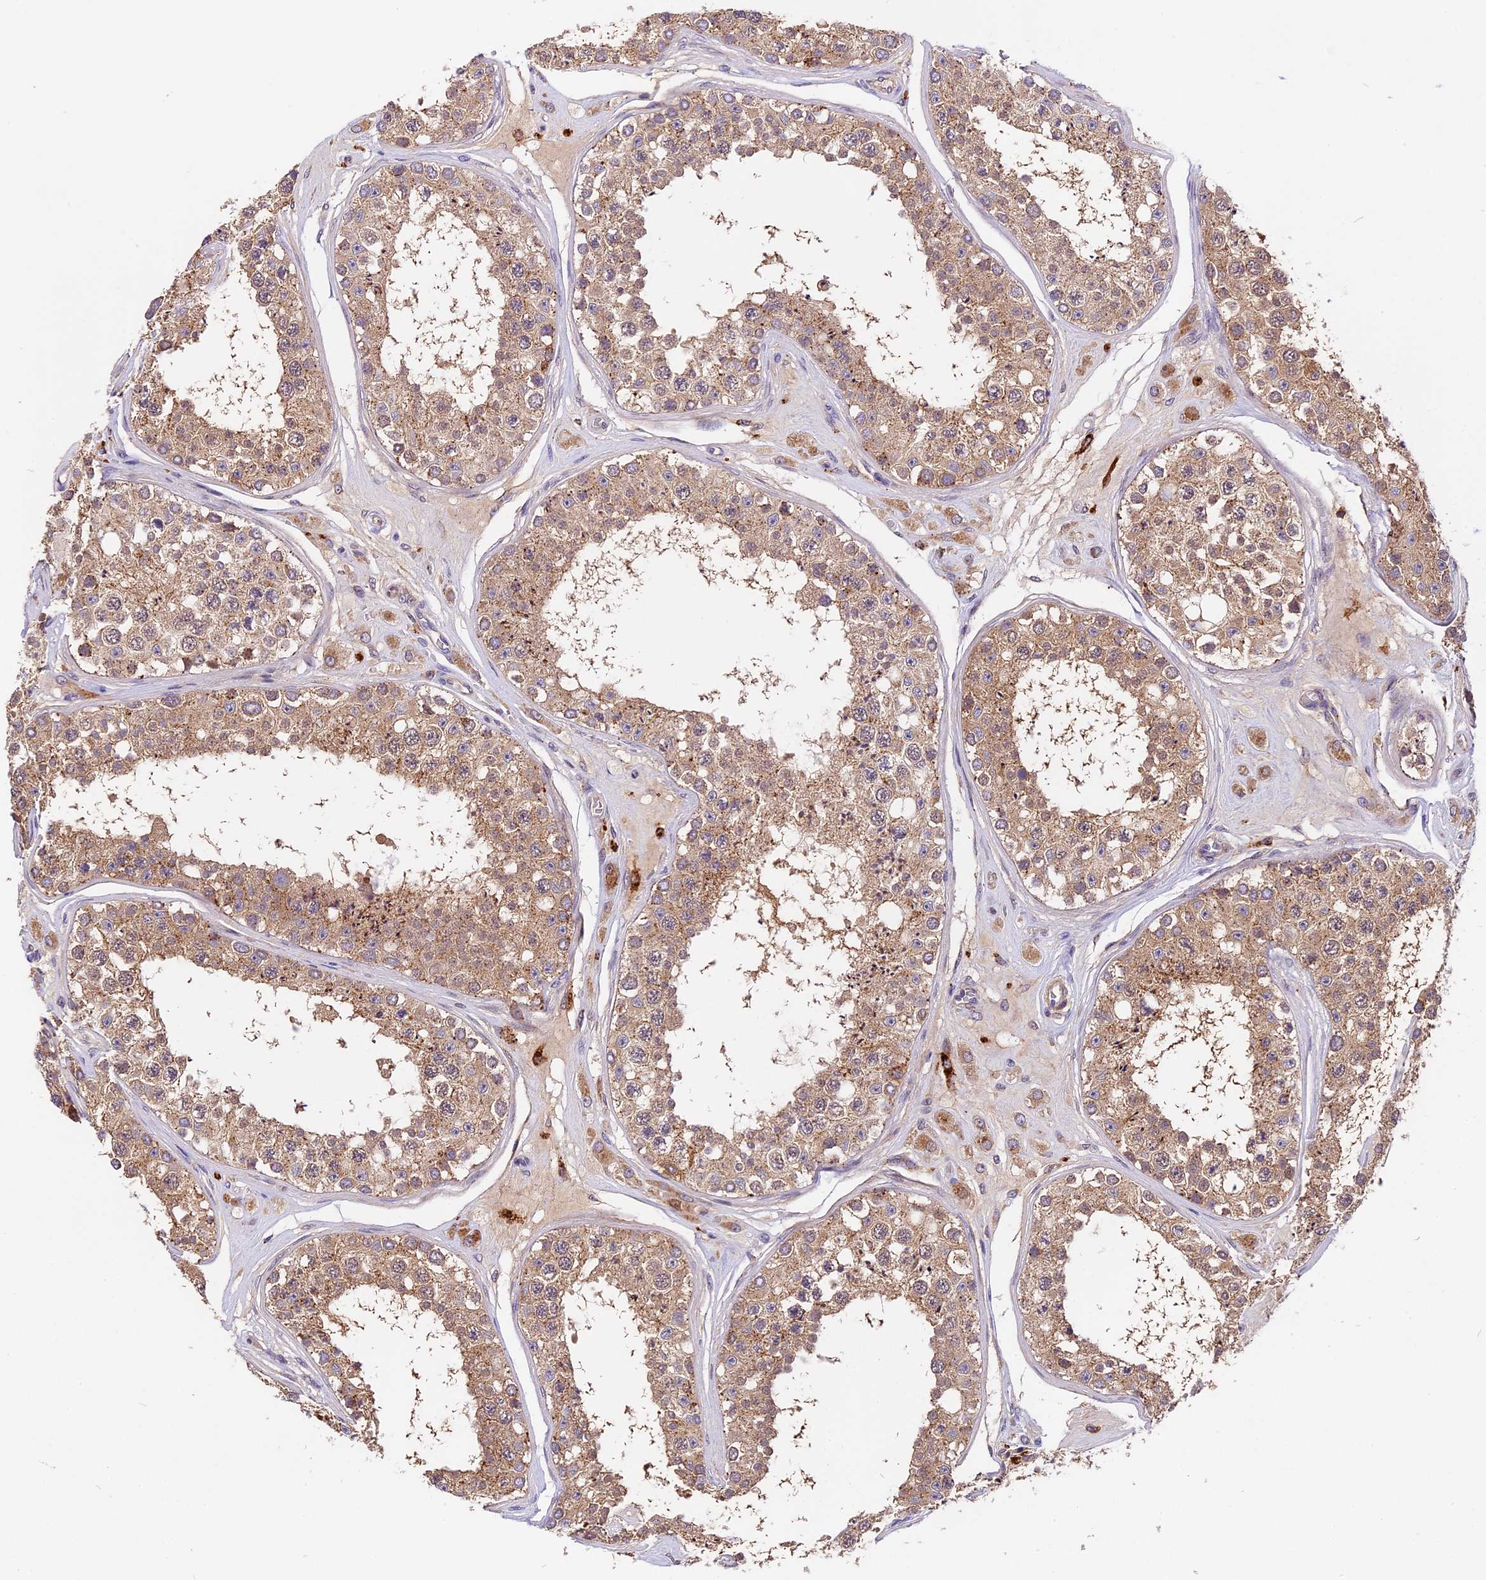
{"staining": {"intensity": "moderate", "quantity": ">75%", "location": "cytoplasmic/membranous"}, "tissue": "testis", "cell_type": "Cells in seminiferous ducts", "image_type": "normal", "snomed": [{"axis": "morphology", "description": "Normal tissue, NOS"}, {"axis": "topography", "description": "Testis"}], "caption": "Cells in seminiferous ducts reveal moderate cytoplasmic/membranous staining in about >75% of cells in normal testis. (IHC, brightfield microscopy, high magnification).", "gene": "COPE", "patient": {"sex": "male", "age": 25}}